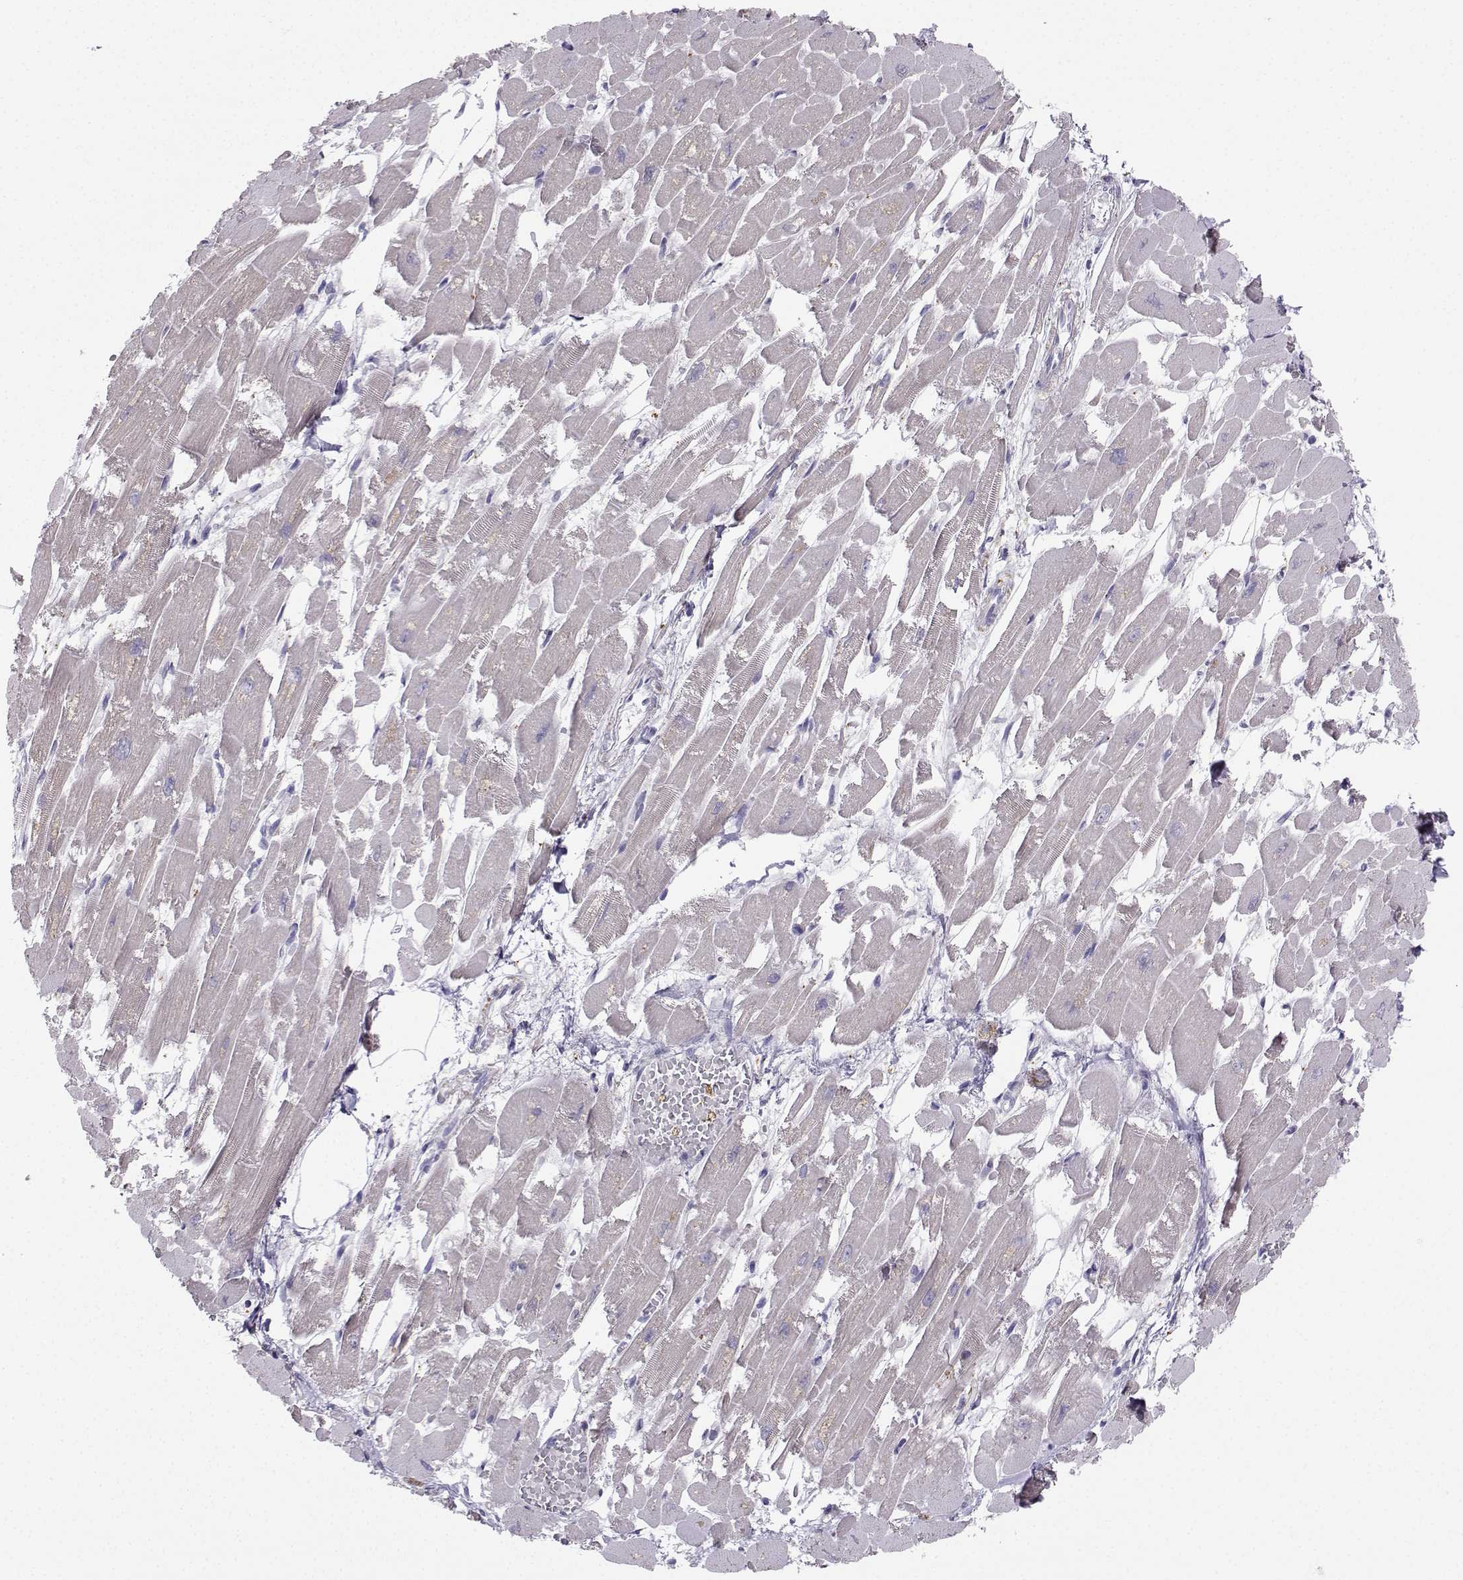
{"staining": {"intensity": "negative", "quantity": "none", "location": "none"}, "tissue": "heart muscle", "cell_type": "Cardiomyocytes", "image_type": "normal", "snomed": [{"axis": "morphology", "description": "Normal tissue, NOS"}, {"axis": "topography", "description": "Heart"}], "caption": "Photomicrograph shows no significant protein positivity in cardiomyocytes of unremarkable heart muscle. Nuclei are stained in blue.", "gene": "DCLK3", "patient": {"sex": "female", "age": 52}}